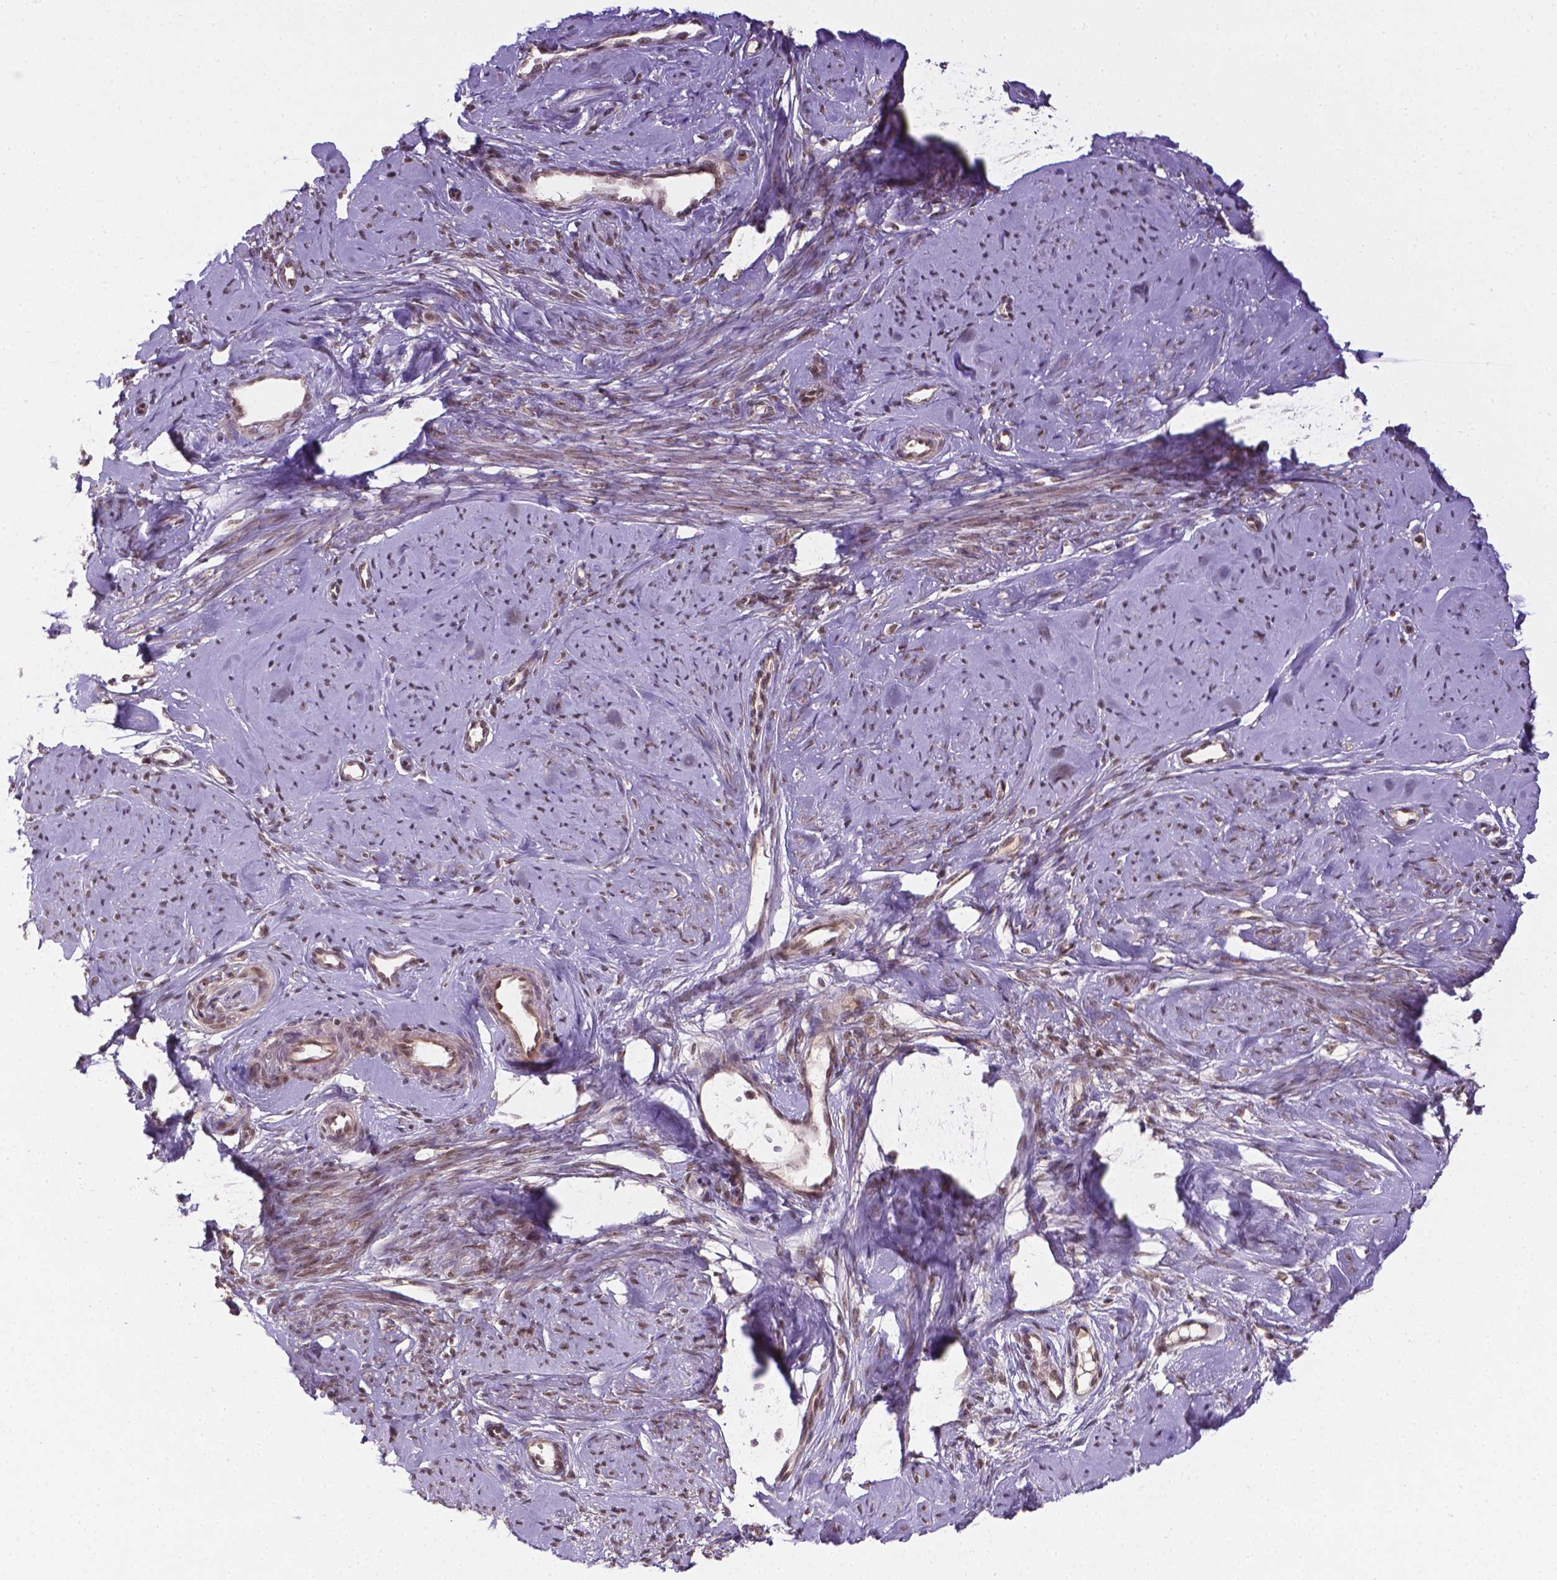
{"staining": {"intensity": "weak", "quantity": "25%-75%", "location": "cytoplasmic/membranous,nuclear"}, "tissue": "smooth muscle", "cell_type": "Smooth muscle cells", "image_type": "normal", "snomed": [{"axis": "morphology", "description": "Normal tissue, NOS"}, {"axis": "topography", "description": "Smooth muscle"}], "caption": "Smooth muscle cells show low levels of weak cytoplasmic/membranous,nuclear expression in approximately 25%-75% of cells in normal human smooth muscle.", "gene": "ANKRD54", "patient": {"sex": "female", "age": 48}}